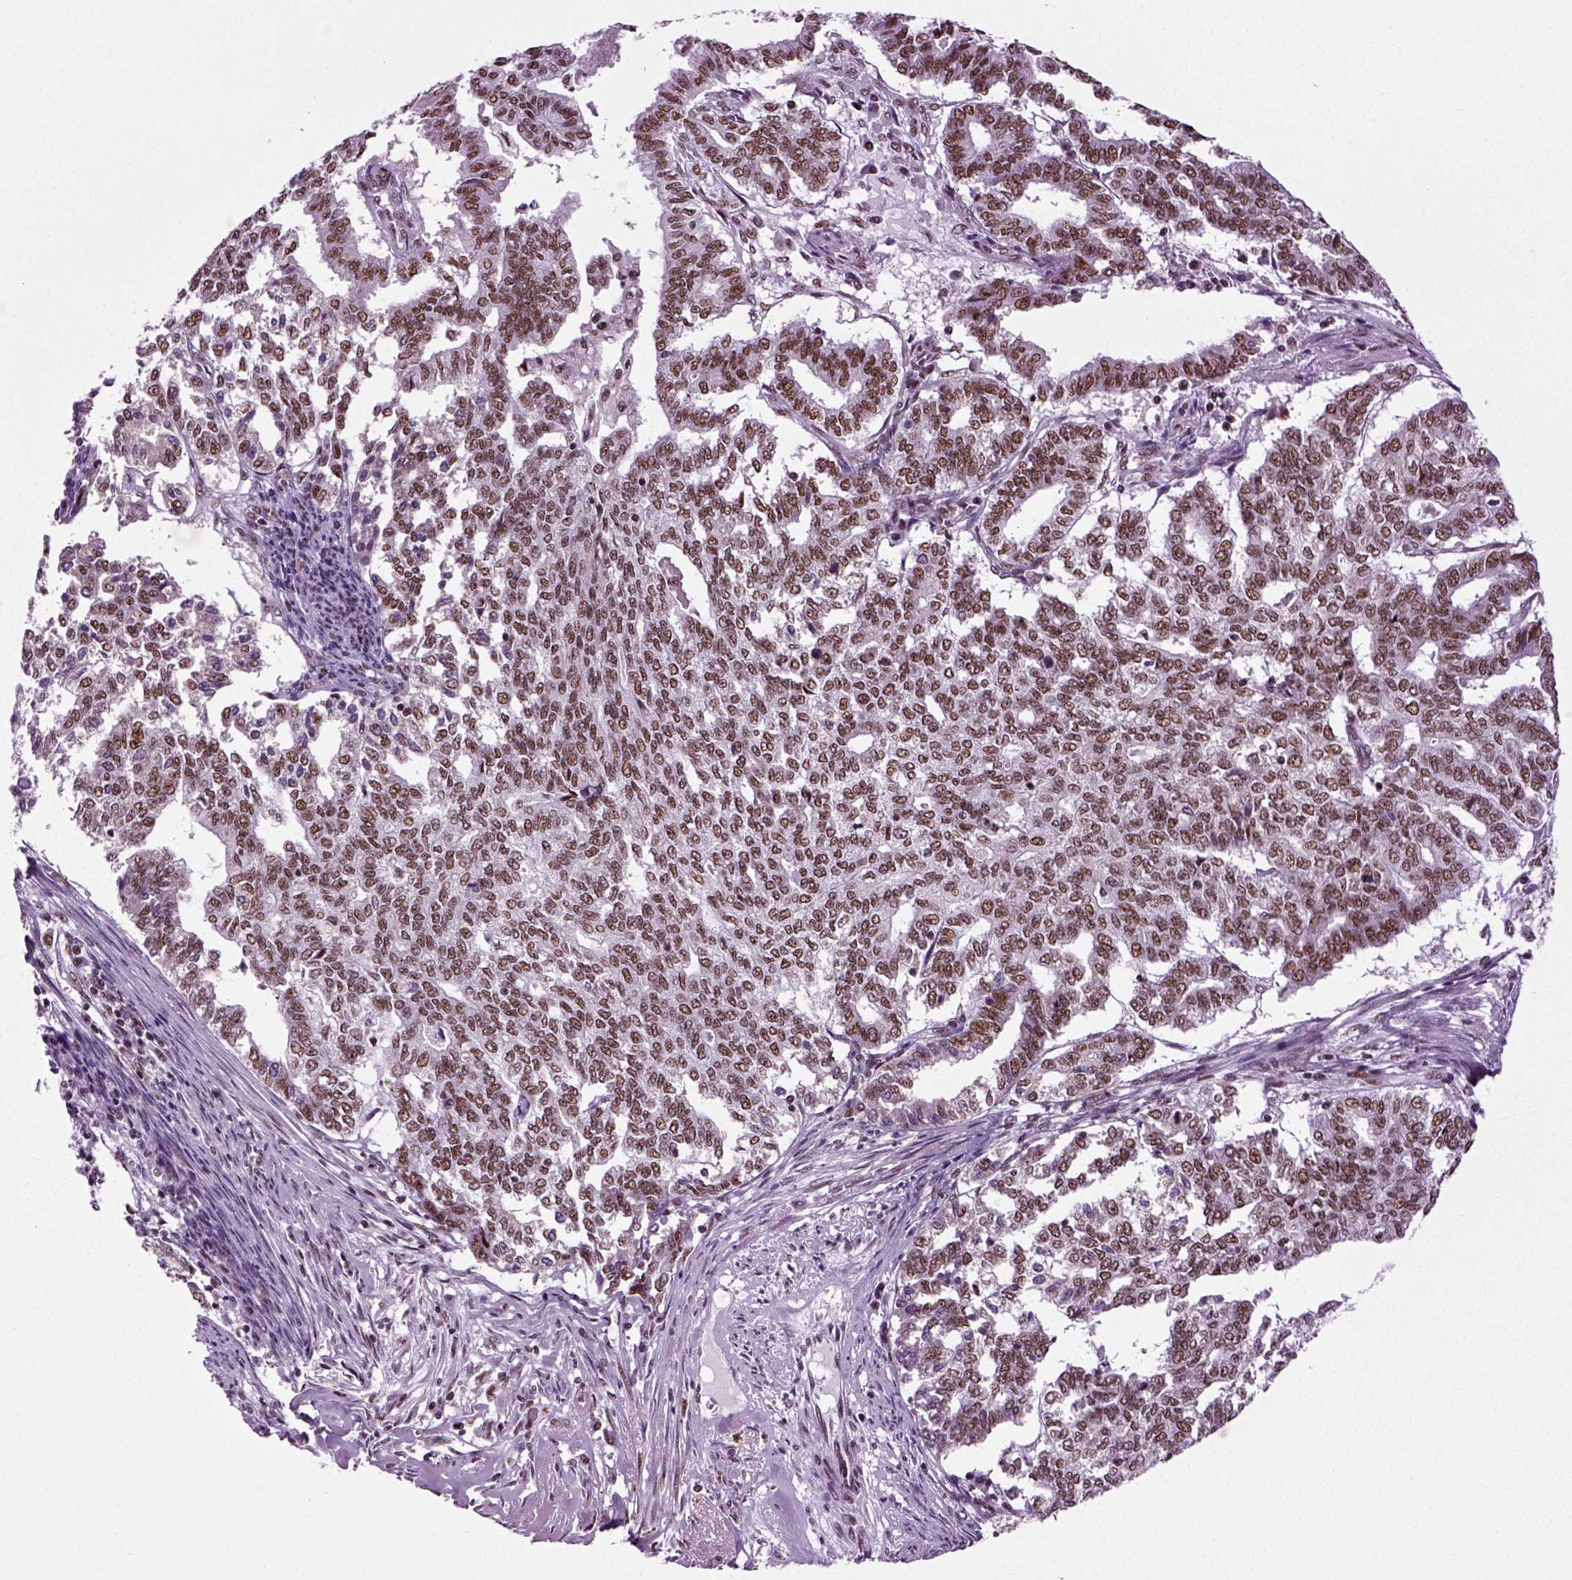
{"staining": {"intensity": "moderate", "quantity": ">75%", "location": "nuclear"}, "tissue": "endometrial cancer", "cell_type": "Tumor cells", "image_type": "cancer", "snomed": [{"axis": "morphology", "description": "Adenocarcinoma, NOS"}, {"axis": "topography", "description": "Endometrium"}], "caption": "A photomicrograph of adenocarcinoma (endometrial) stained for a protein reveals moderate nuclear brown staining in tumor cells. The staining was performed using DAB (3,3'-diaminobenzidine) to visualize the protein expression in brown, while the nuclei were stained in blue with hematoxylin (Magnification: 20x).", "gene": "RCOR3", "patient": {"sex": "female", "age": 79}}